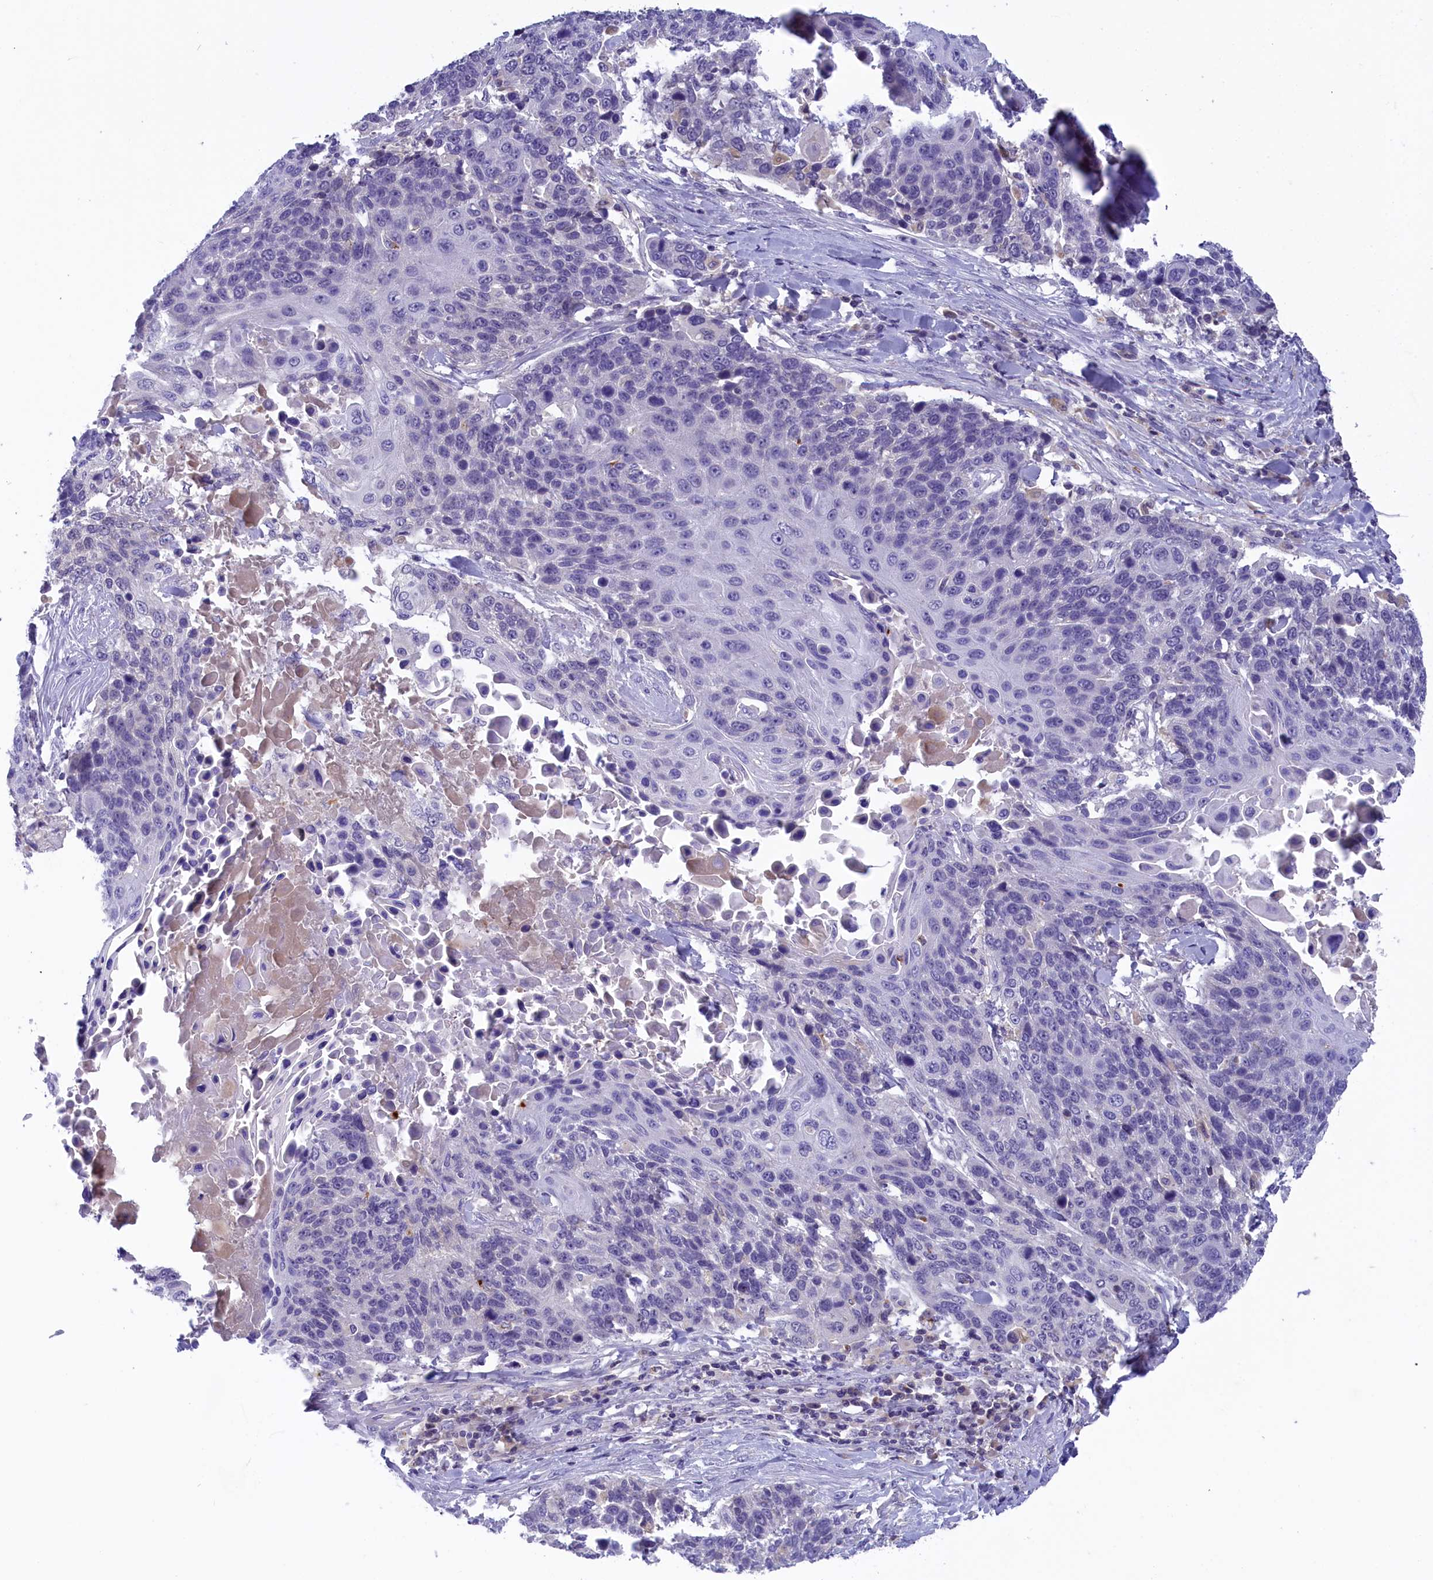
{"staining": {"intensity": "negative", "quantity": "none", "location": "none"}, "tissue": "lung cancer", "cell_type": "Tumor cells", "image_type": "cancer", "snomed": [{"axis": "morphology", "description": "Squamous cell carcinoma, NOS"}, {"axis": "topography", "description": "Lung"}], "caption": "High magnification brightfield microscopy of lung cancer stained with DAB (3,3'-diaminobenzidine) (brown) and counterstained with hematoxylin (blue): tumor cells show no significant expression. The staining is performed using DAB brown chromogen with nuclei counter-stained in using hematoxylin.", "gene": "STYX", "patient": {"sex": "male", "age": 66}}